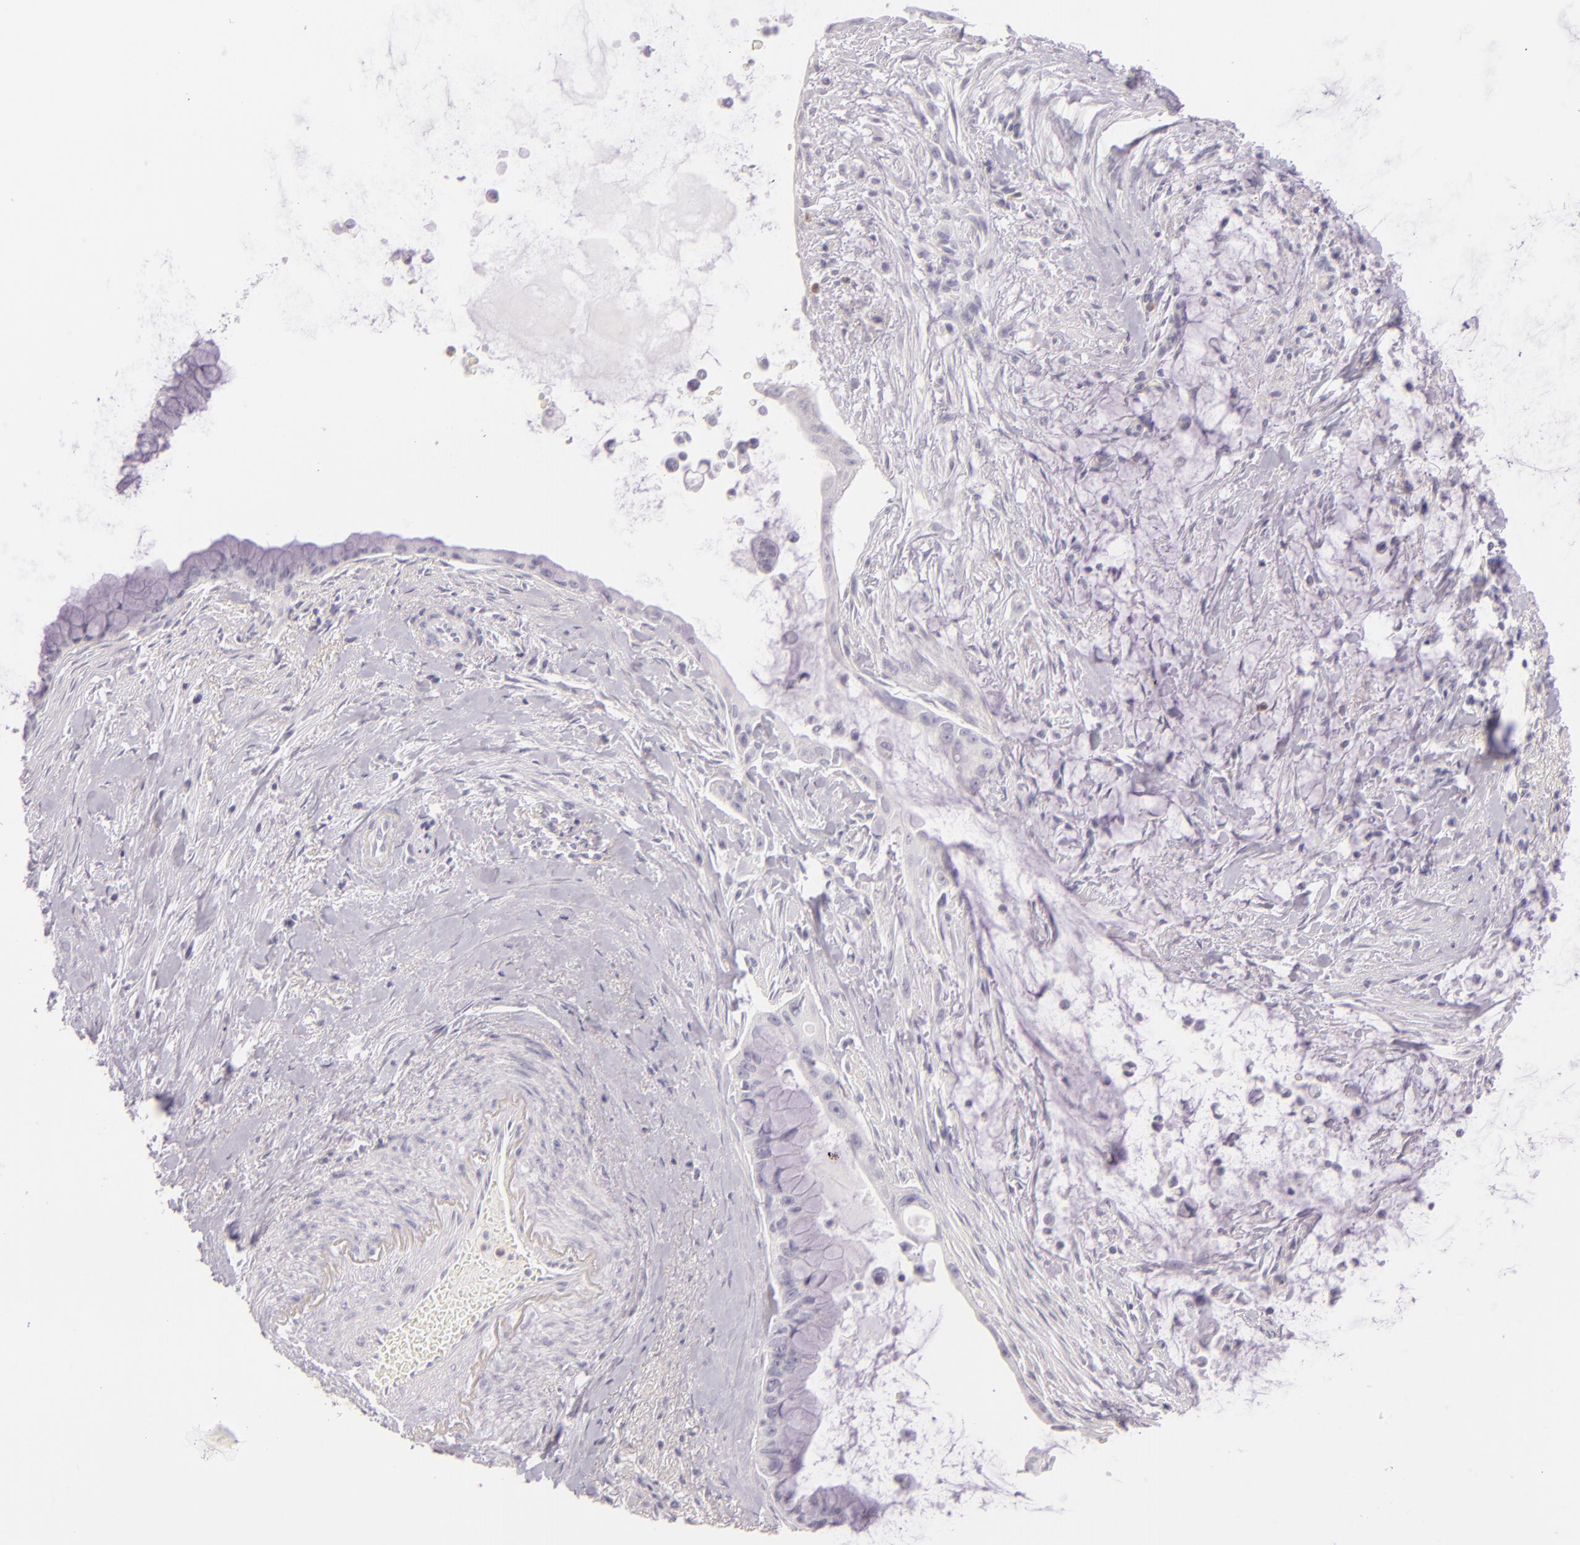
{"staining": {"intensity": "negative", "quantity": "none", "location": "none"}, "tissue": "pancreatic cancer", "cell_type": "Tumor cells", "image_type": "cancer", "snomed": [{"axis": "morphology", "description": "Adenocarcinoma, NOS"}, {"axis": "topography", "description": "Pancreas"}], "caption": "Tumor cells show no significant expression in pancreatic adenocarcinoma.", "gene": "CBS", "patient": {"sex": "male", "age": 59}}